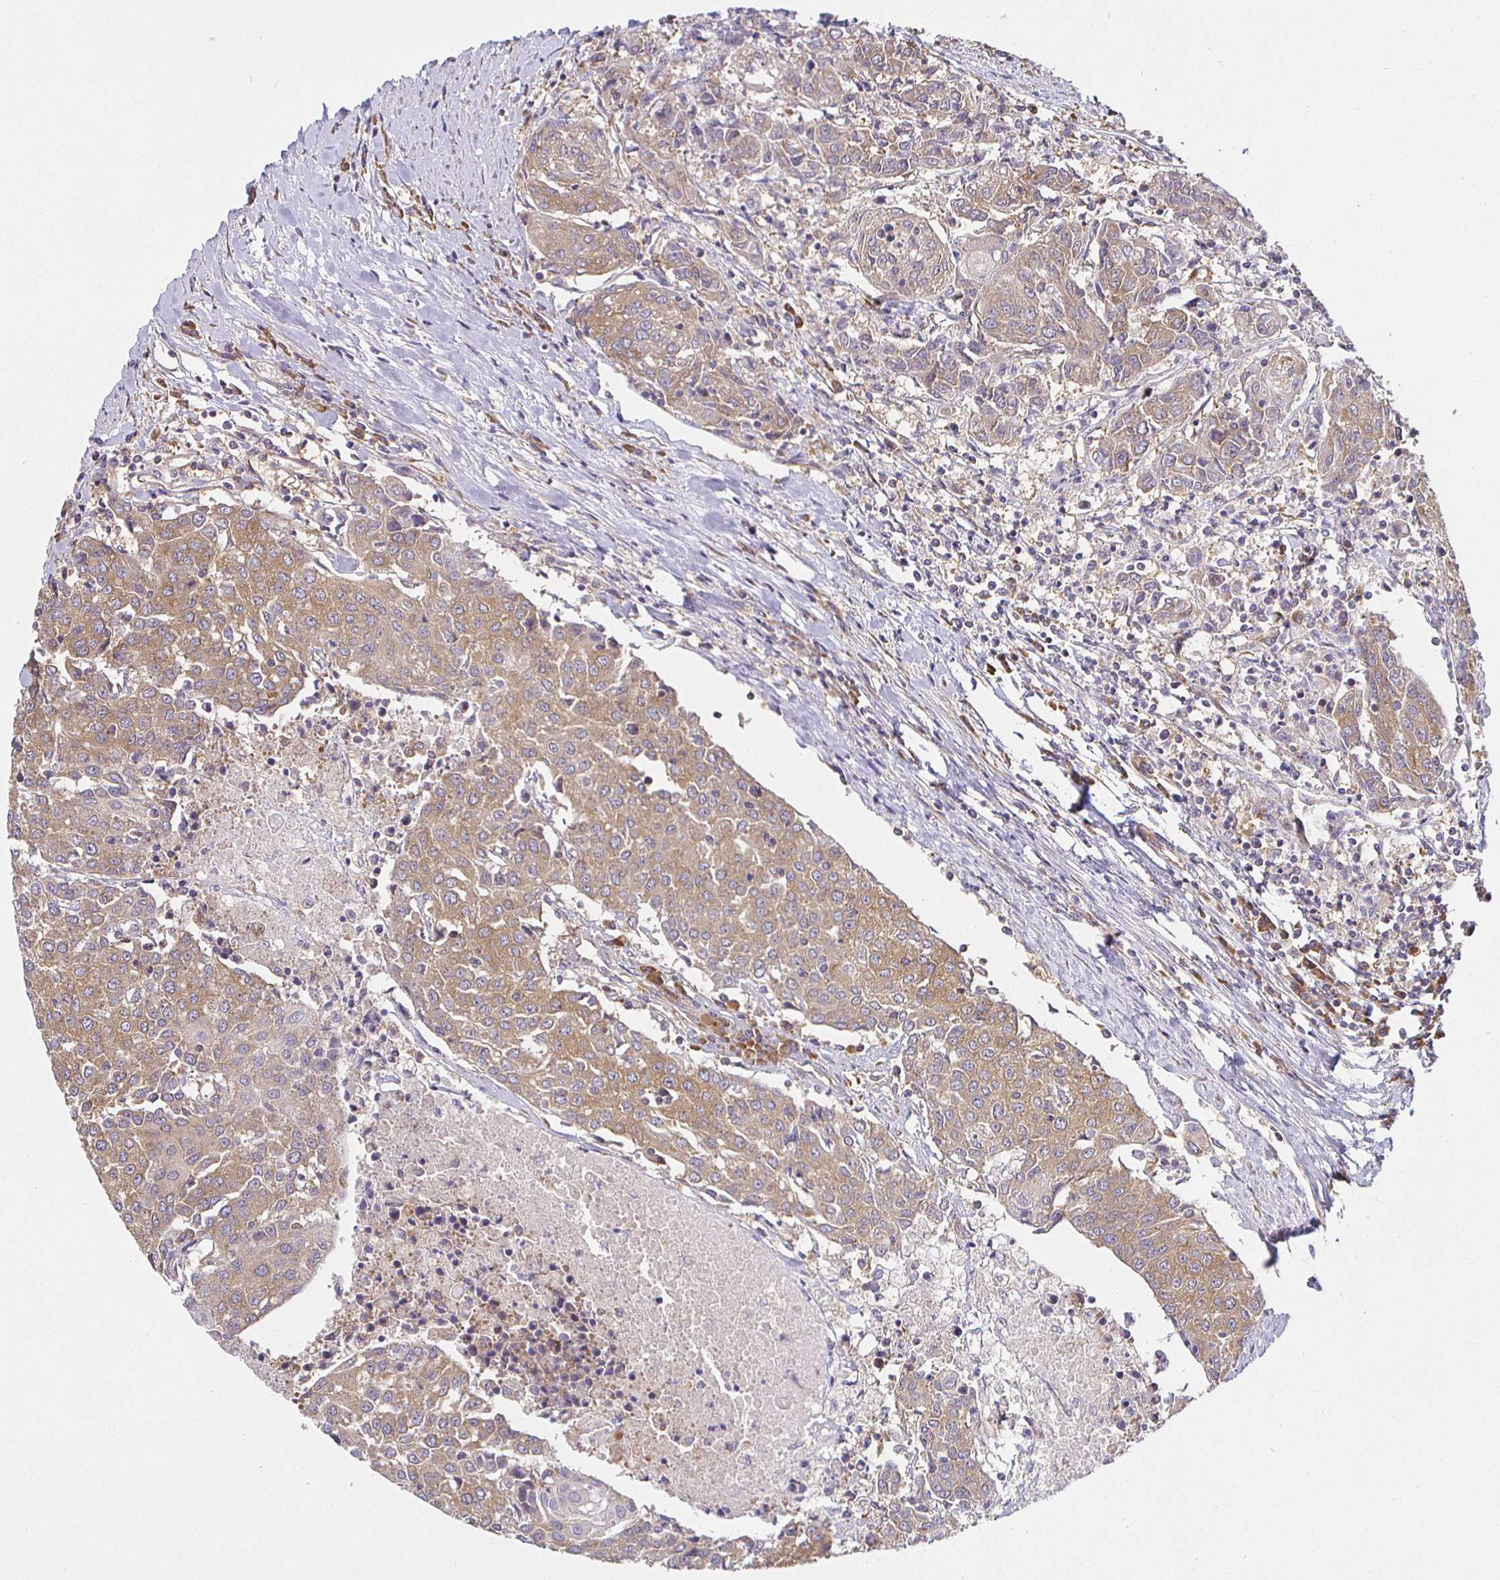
{"staining": {"intensity": "weak", "quantity": "25%-75%", "location": "cytoplasmic/membranous"}, "tissue": "urothelial cancer", "cell_type": "Tumor cells", "image_type": "cancer", "snomed": [{"axis": "morphology", "description": "Urothelial carcinoma, High grade"}, {"axis": "topography", "description": "Urinary bladder"}], "caption": "Urothelial cancer stained with immunohistochemistry (IHC) displays weak cytoplasmic/membranous expression in about 25%-75% of tumor cells.", "gene": "IRAK1", "patient": {"sex": "female", "age": 85}}